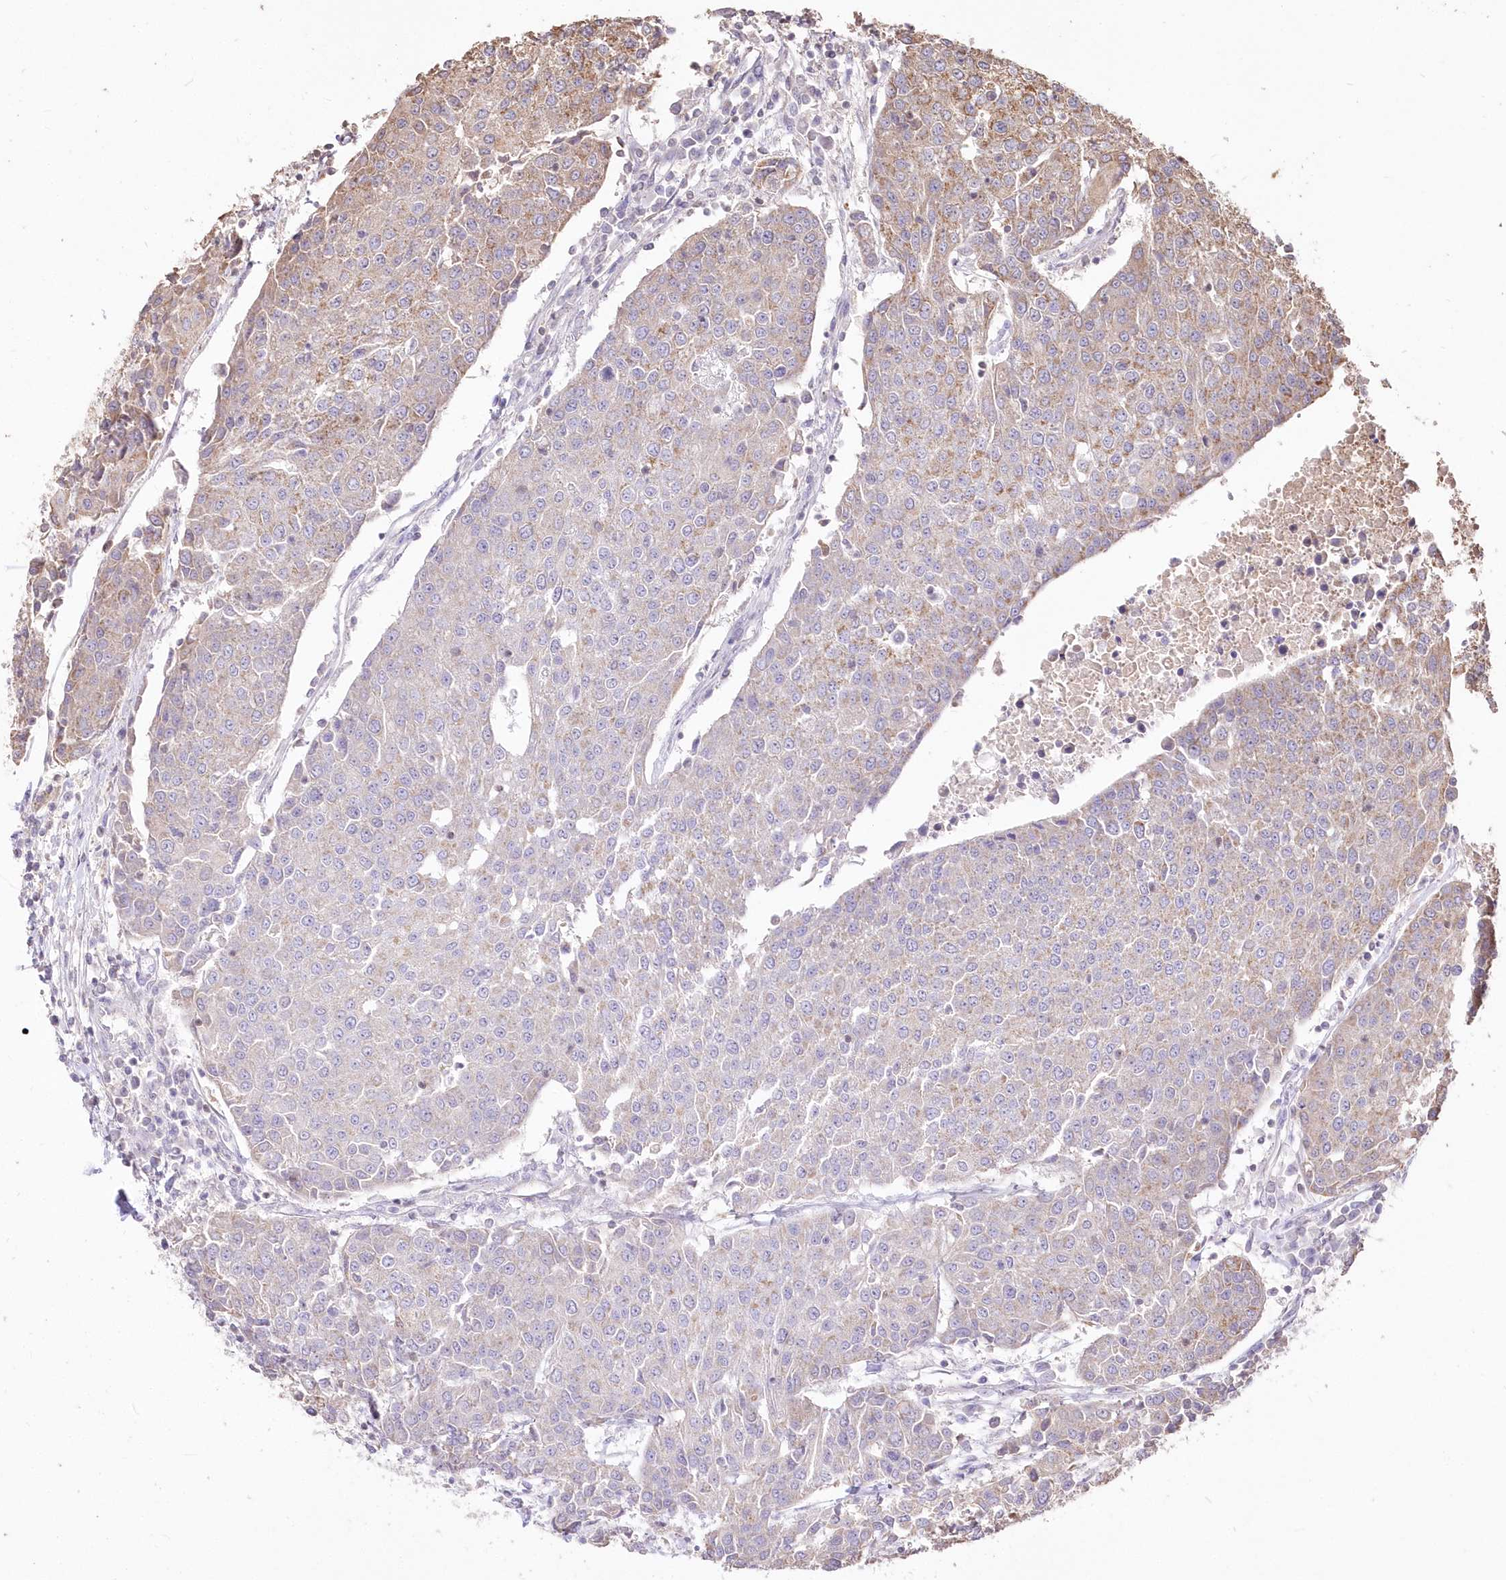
{"staining": {"intensity": "weak", "quantity": "<25%", "location": "cytoplasmic/membranous"}, "tissue": "urothelial cancer", "cell_type": "Tumor cells", "image_type": "cancer", "snomed": [{"axis": "morphology", "description": "Urothelial carcinoma, High grade"}, {"axis": "topography", "description": "Urinary bladder"}], "caption": "This is an immunohistochemistry photomicrograph of human urothelial cancer. There is no staining in tumor cells.", "gene": "STK17B", "patient": {"sex": "female", "age": 85}}